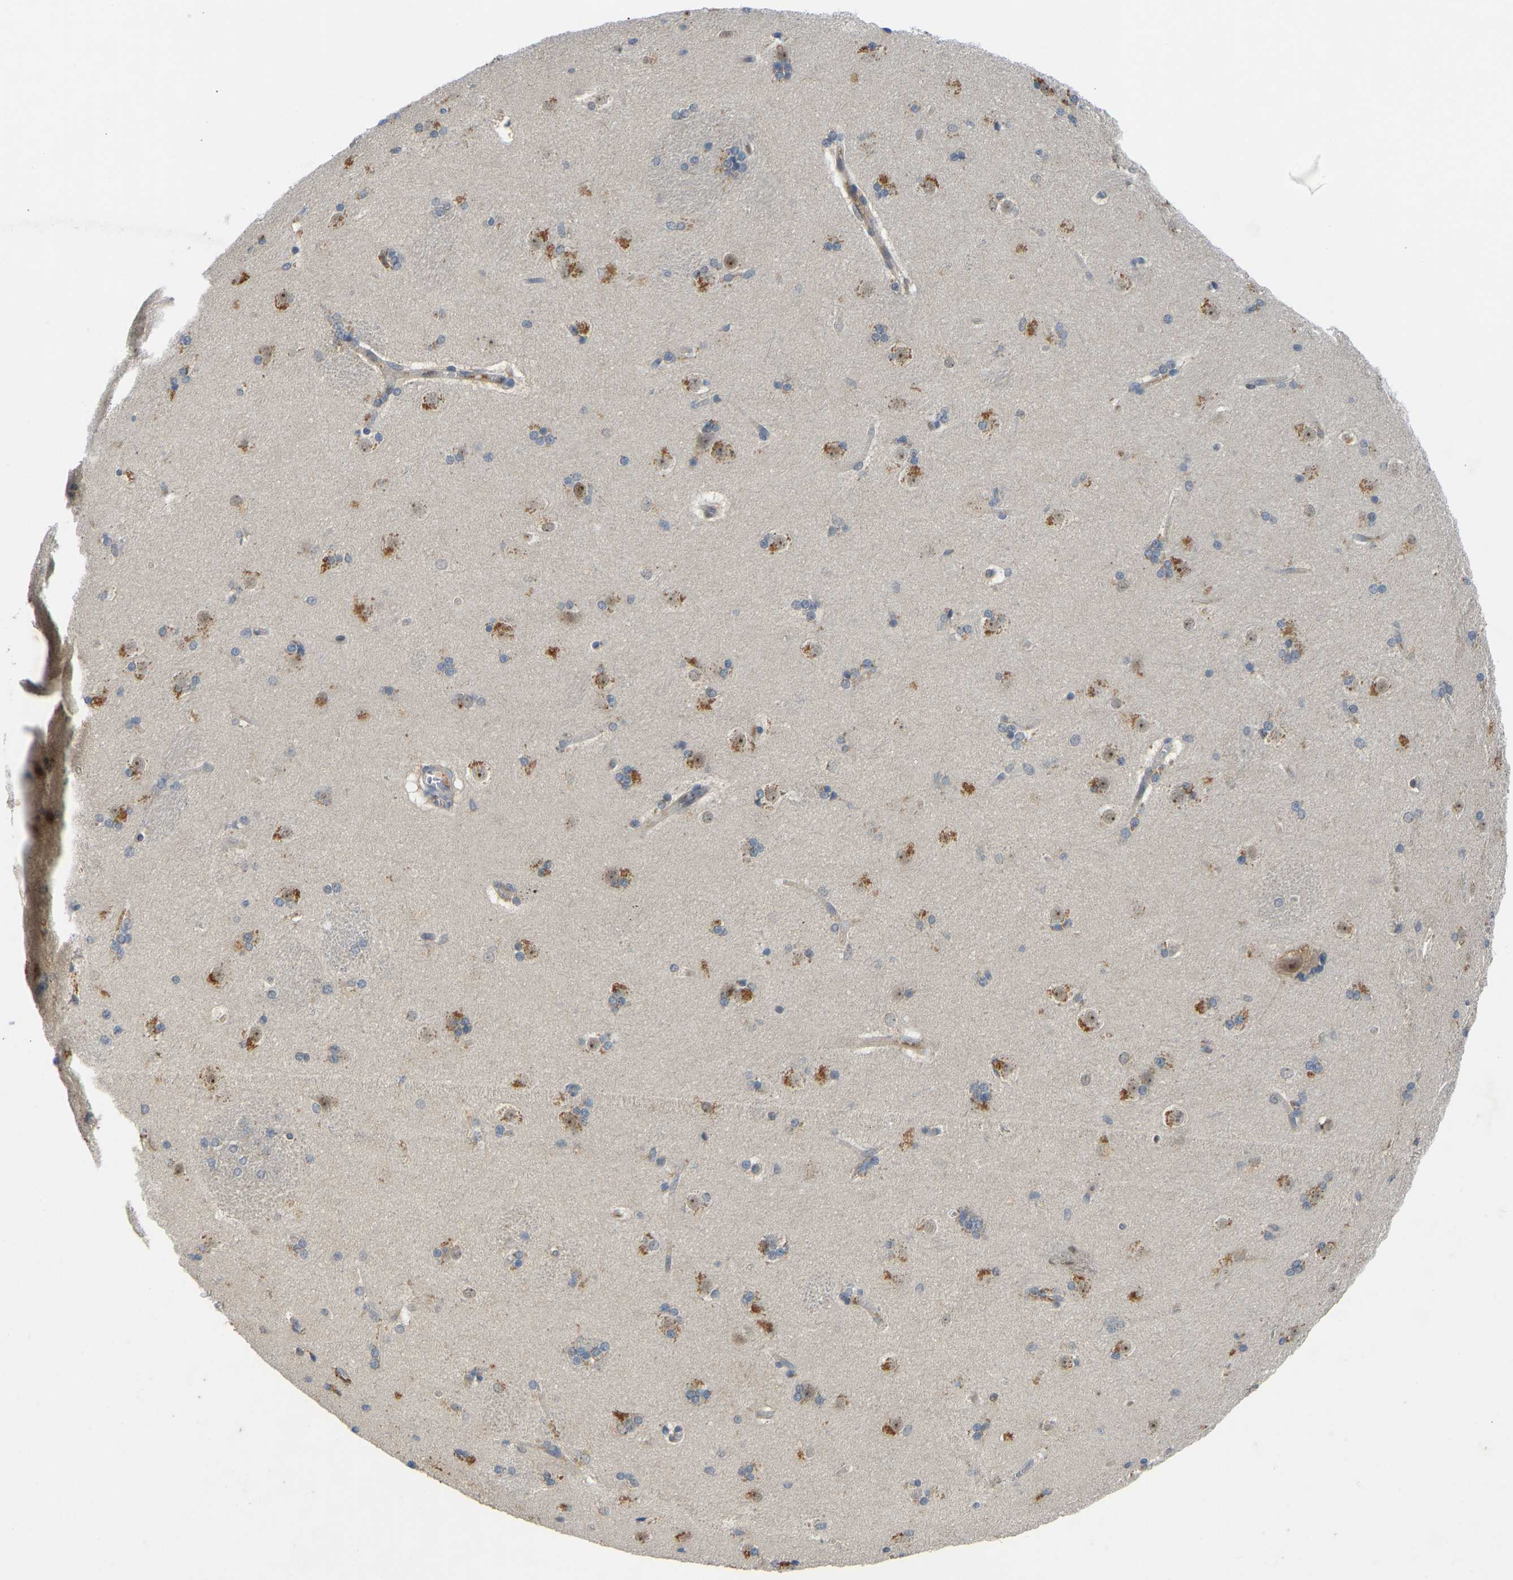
{"staining": {"intensity": "weak", "quantity": "<25%", "location": "nuclear"}, "tissue": "caudate", "cell_type": "Glial cells", "image_type": "normal", "snomed": [{"axis": "morphology", "description": "Normal tissue, NOS"}, {"axis": "topography", "description": "Lateral ventricle wall"}], "caption": "Benign caudate was stained to show a protein in brown. There is no significant staining in glial cells.", "gene": "ZNF251", "patient": {"sex": "female", "age": 19}}